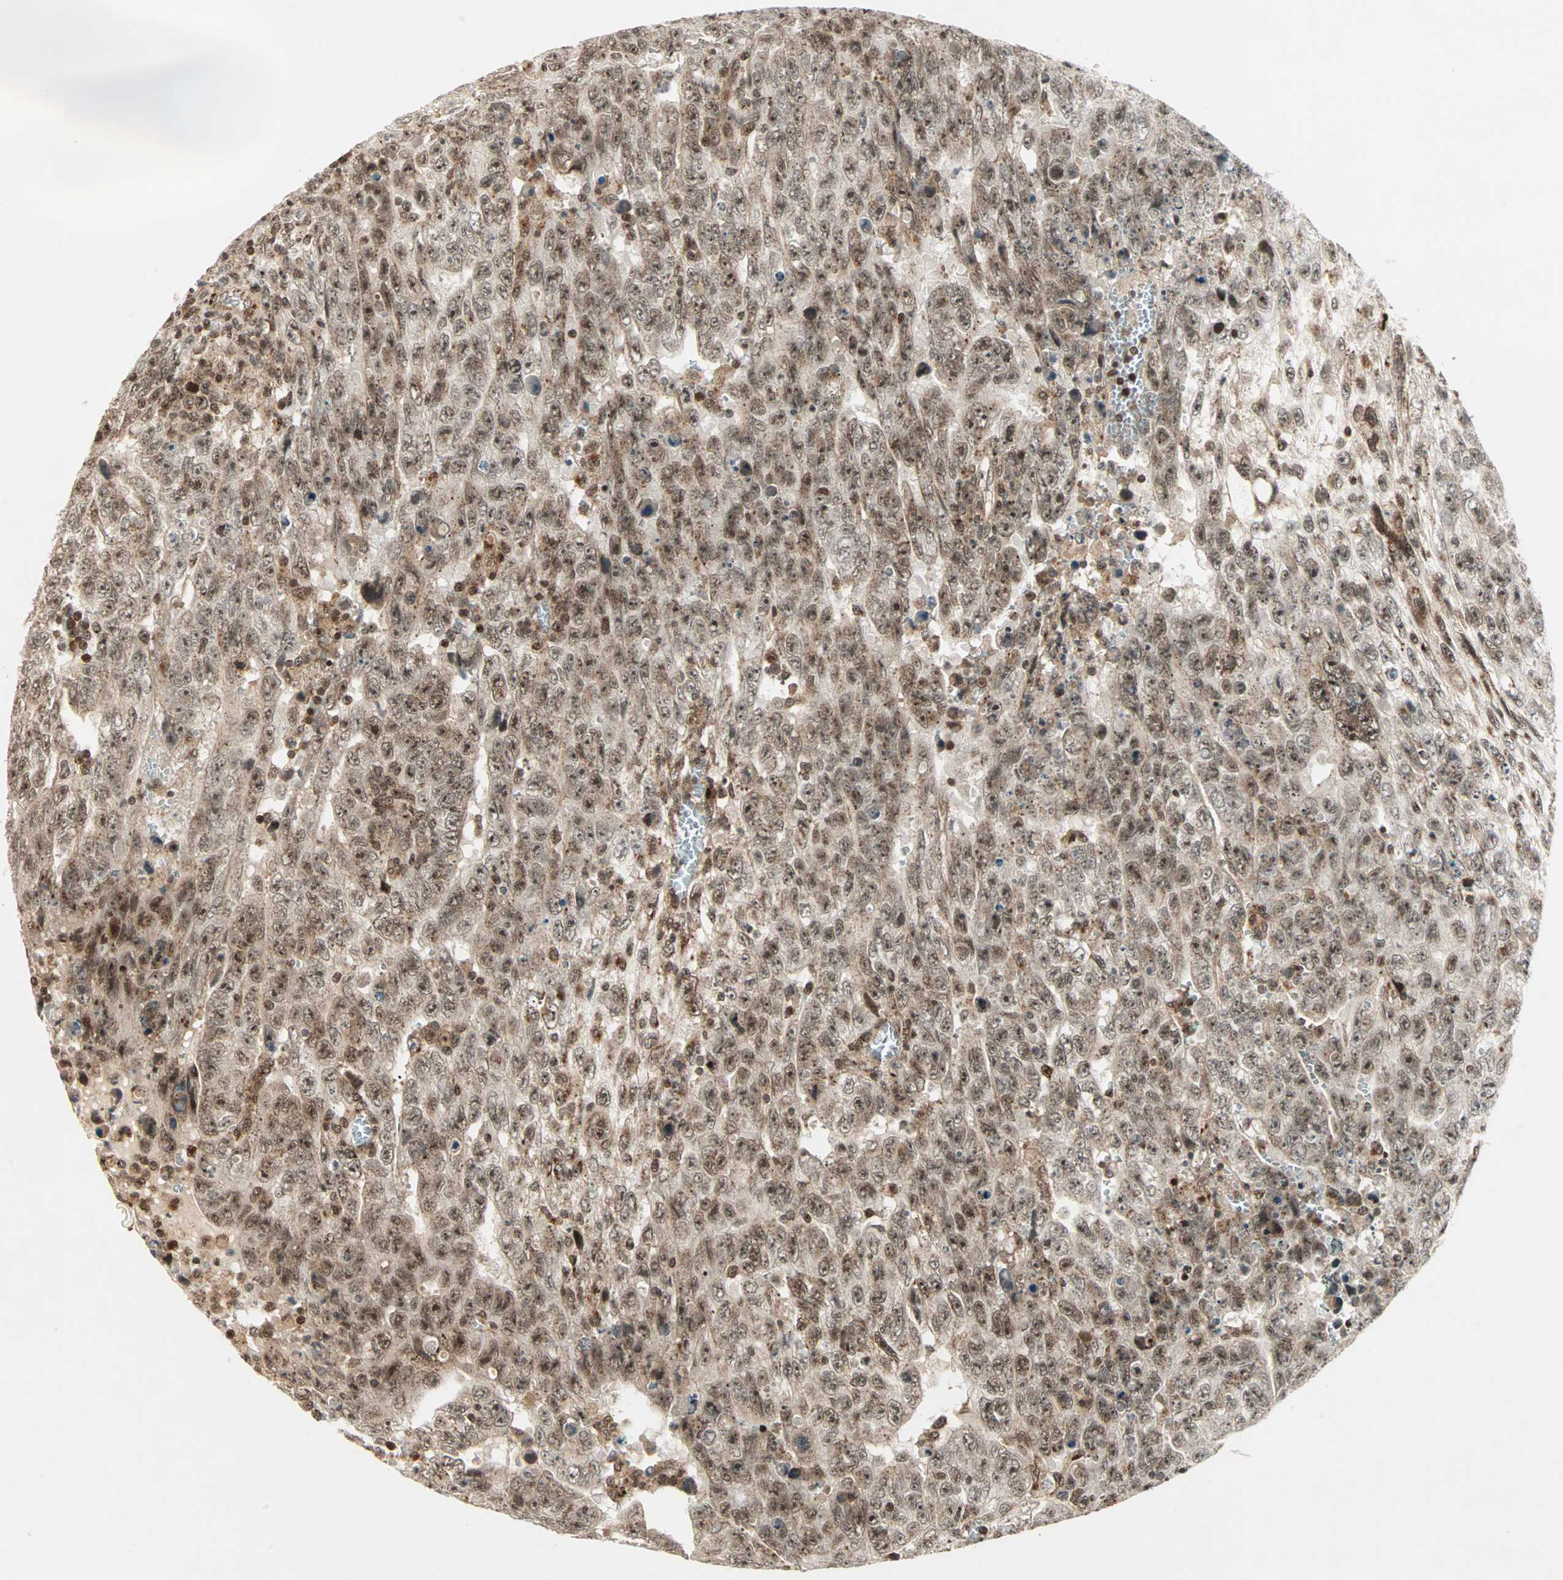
{"staining": {"intensity": "strong", "quantity": ">75%", "location": "cytoplasmic/membranous,nuclear"}, "tissue": "testis cancer", "cell_type": "Tumor cells", "image_type": "cancer", "snomed": [{"axis": "morphology", "description": "Carcinoma, Embryonal, NOS"}, {"axis": "topography", "description": "Testis"}], "caption": "Immunohistochemistry of testis cancer (embryonal carcinoma) exhibits high levels of strong cytoplasmic/membranous and nuclear staining in approximately >75% of tumor cells.", "gene": "ZBED9", "patient": {"sex": "male", "age": 28}}